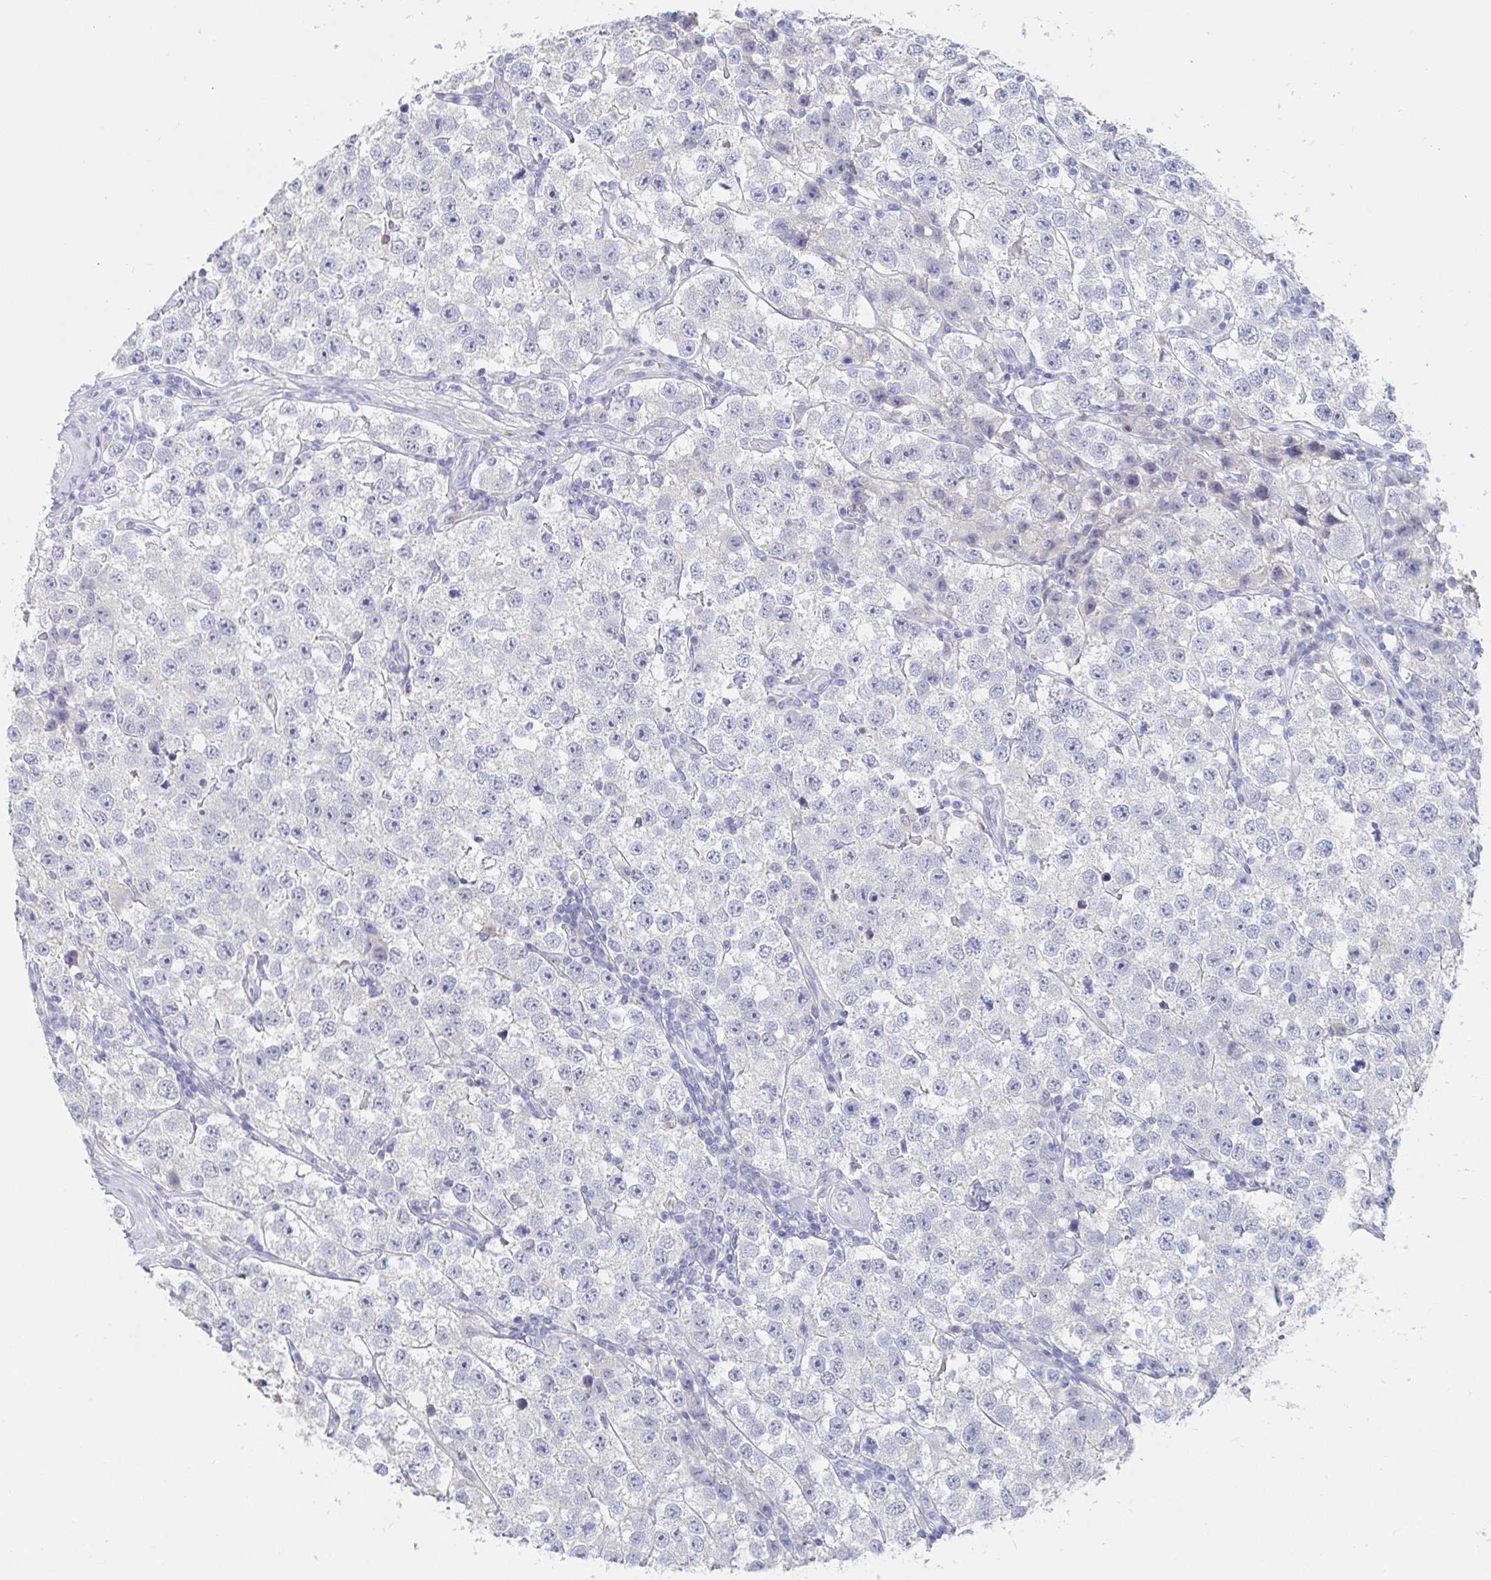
{"staining": {"intensity": "negative", "quantity": "none", "location": "none"}, "tissue": "testis cancer", "cell_type": "Tumor cells", "image_type": "cancer", "snomed": [{"axis": "morphology", "description": "Seminoma, NOS"}, {"axis": "topography", "description": "Testis"}], "caption": "A high-resolution photomicrograph shows immunohistochemistry staining of testis seminoma, which exhibits no significant staining in tumor cells.", "gene": "ZNF430", "patient": {"sex": "male", "age": 34}}